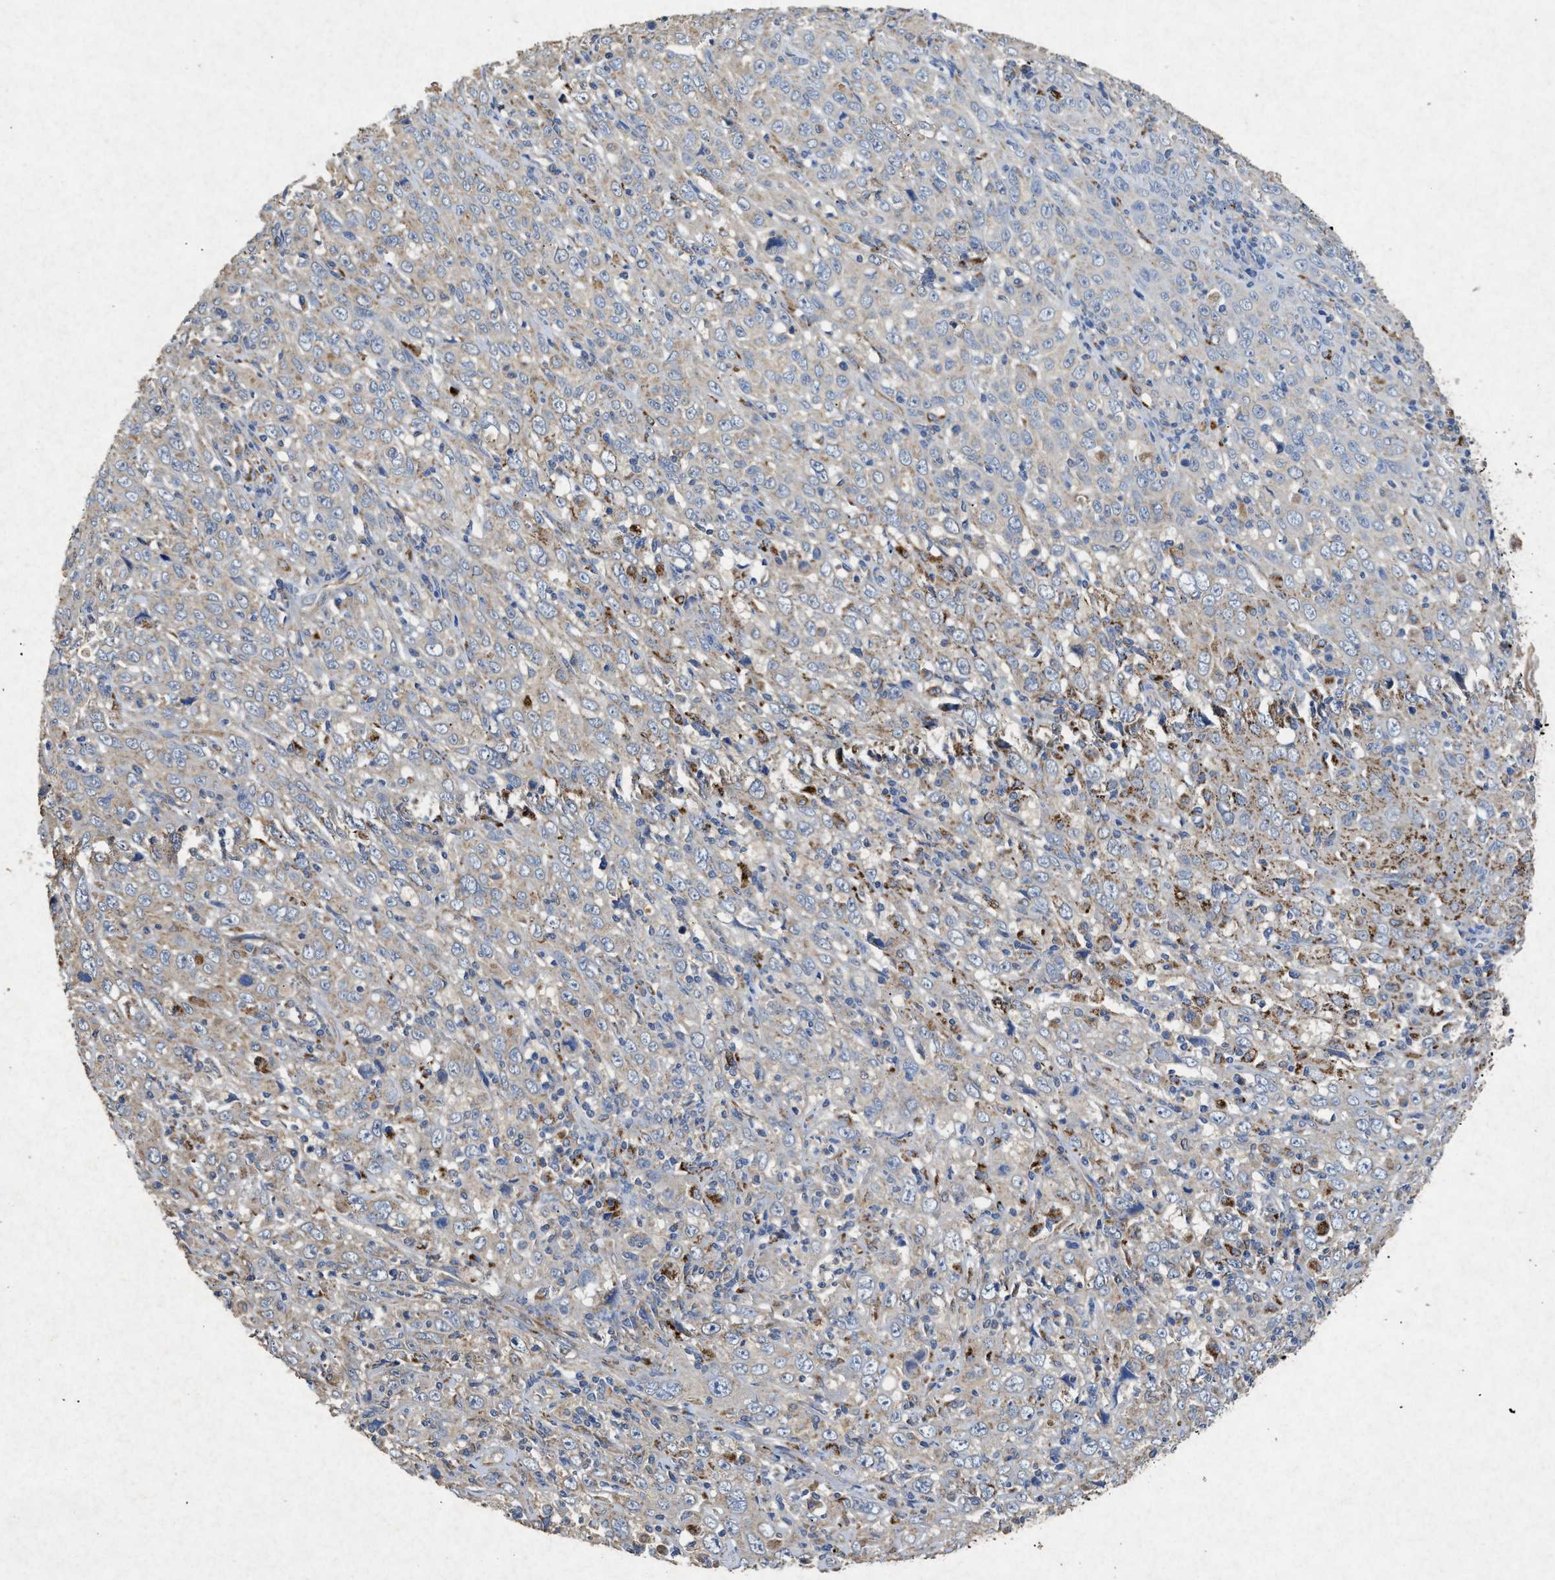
{"staining": {"intensity": "negative", "quantity": "none", "location": "none"}, "tissue": "cervical cancer", "cell_type": "Tumor cells", "image_type": "cancer", "snomed": [{"axis": "morphology", "description": "Squamous cell carcinoma, NOS"}, {"axis": "topography", "description": "Cervix"}], "caption": "The image demonstrates no staining of tumor cells in cervical squamous cell carcinoma.", "gene": "CDK15", "patient": {"sex": "female", "age": 46}}